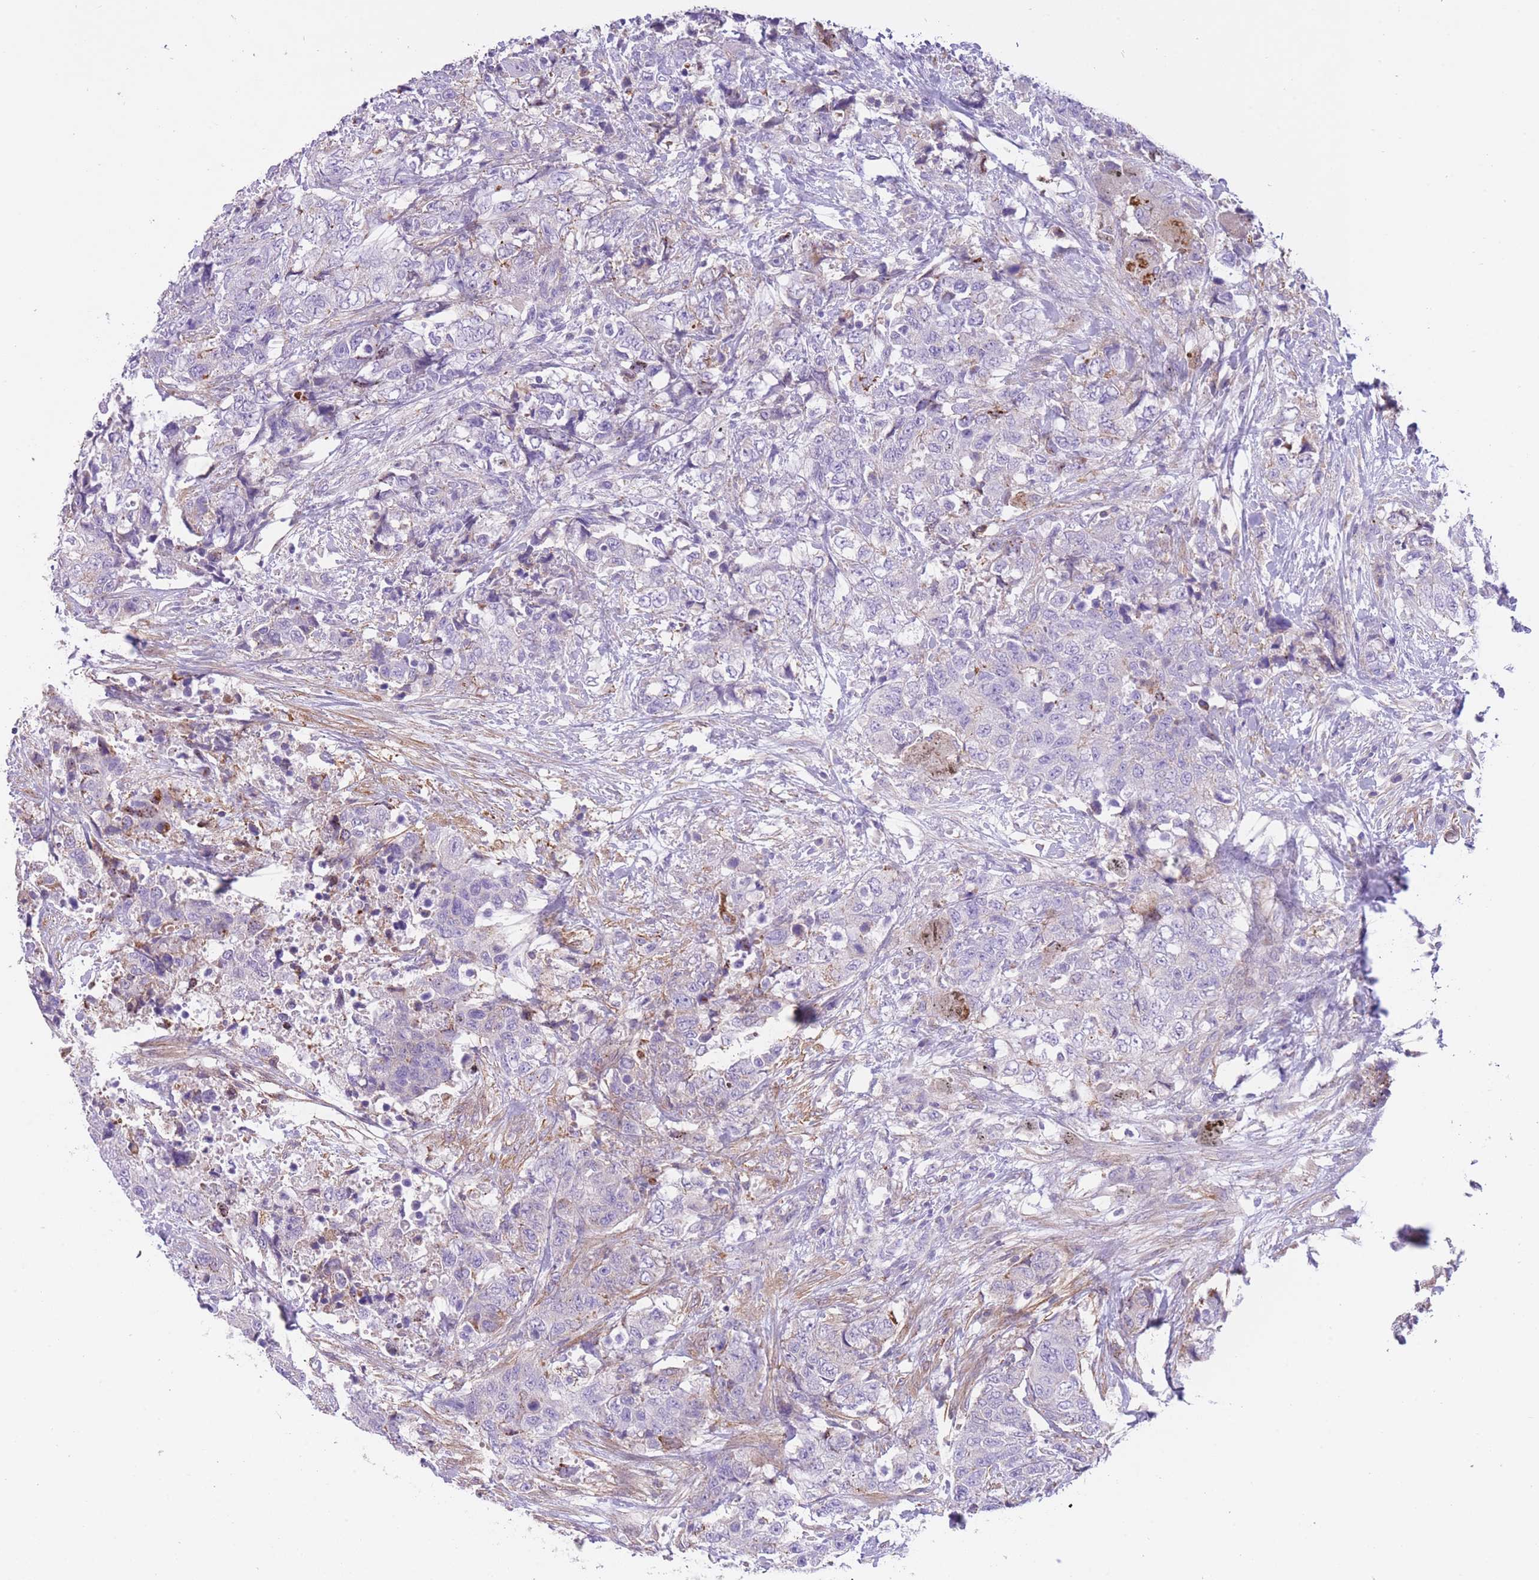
{"staining": {"intensity": "negative", "quantity": "none", "location": "none"}, "tissue": "urothelial cancer", "cell_type": "Tumor cells", "image_type": "cancer", "snomed": [{"axis": "morphology", "description": "Urothelial carcinoma, High grade"}, {"axis": "topography", "description": "Urinary bladder"}], "caption": "This is an immunohistochemistry photomicrograph of human high-grade urothelial carcinoma. There is no expression in tumor cells.", "gene": "LDB3", "patient": {"sex": "female", "age": 78}}